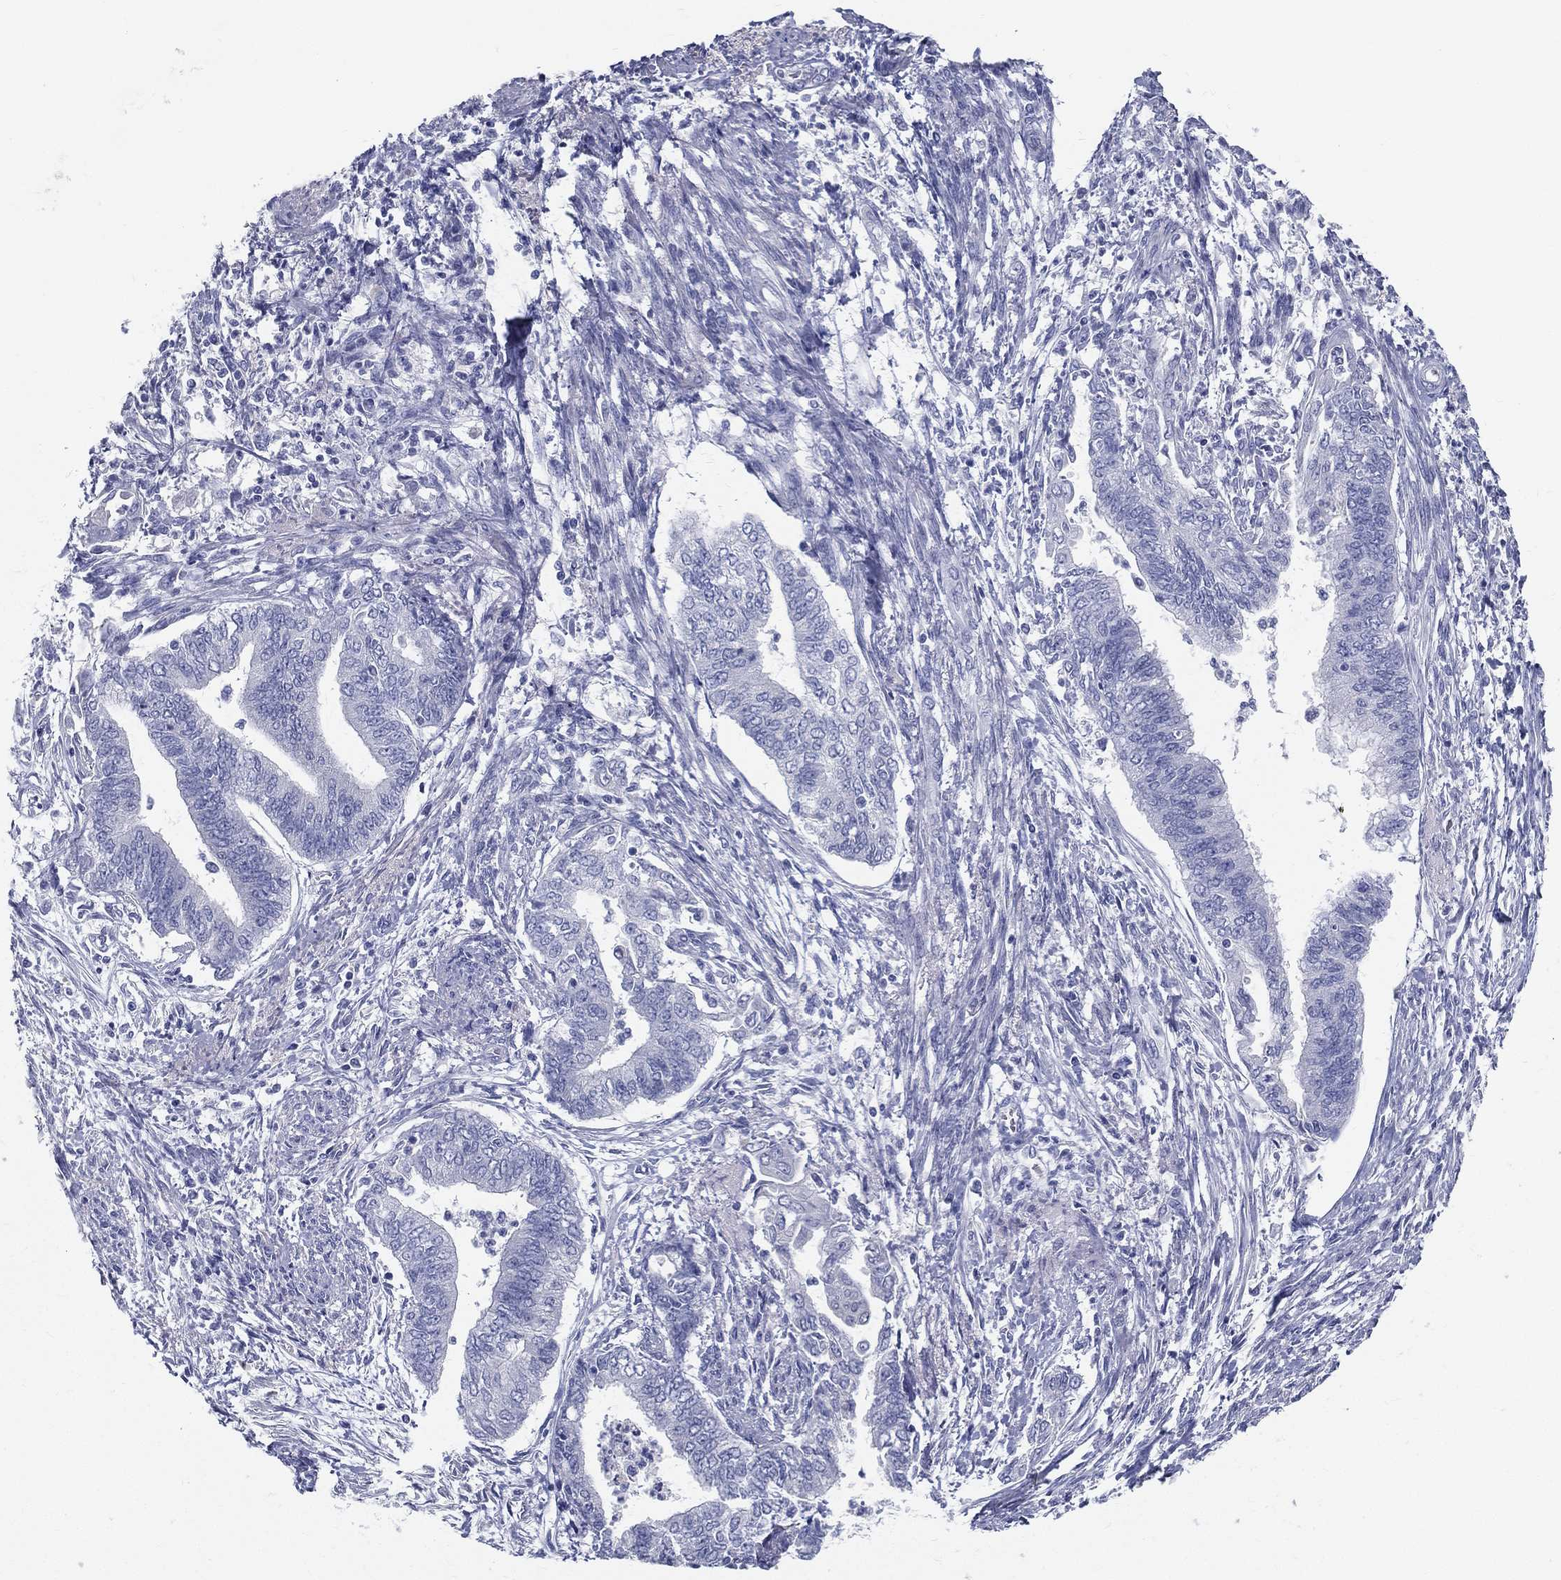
{"staining": {"intensity": "negative", "quantity": "none", "location": "none"}, "tissue": "endometrial cancer", "cell_type": "Tumor cells", "image_type": "cancer", "snomed": [{"axis": "morphology", "description": "Adenocarcinoma, NOS"}, {"axis": "topography", "description": "Endometrium"}], "caption": "The image exhibits no staining of tumor cells in endometrial cancer (adenocarcinoma).", "gene": "STS", "patient": {"sex": "female", "age": 65}}